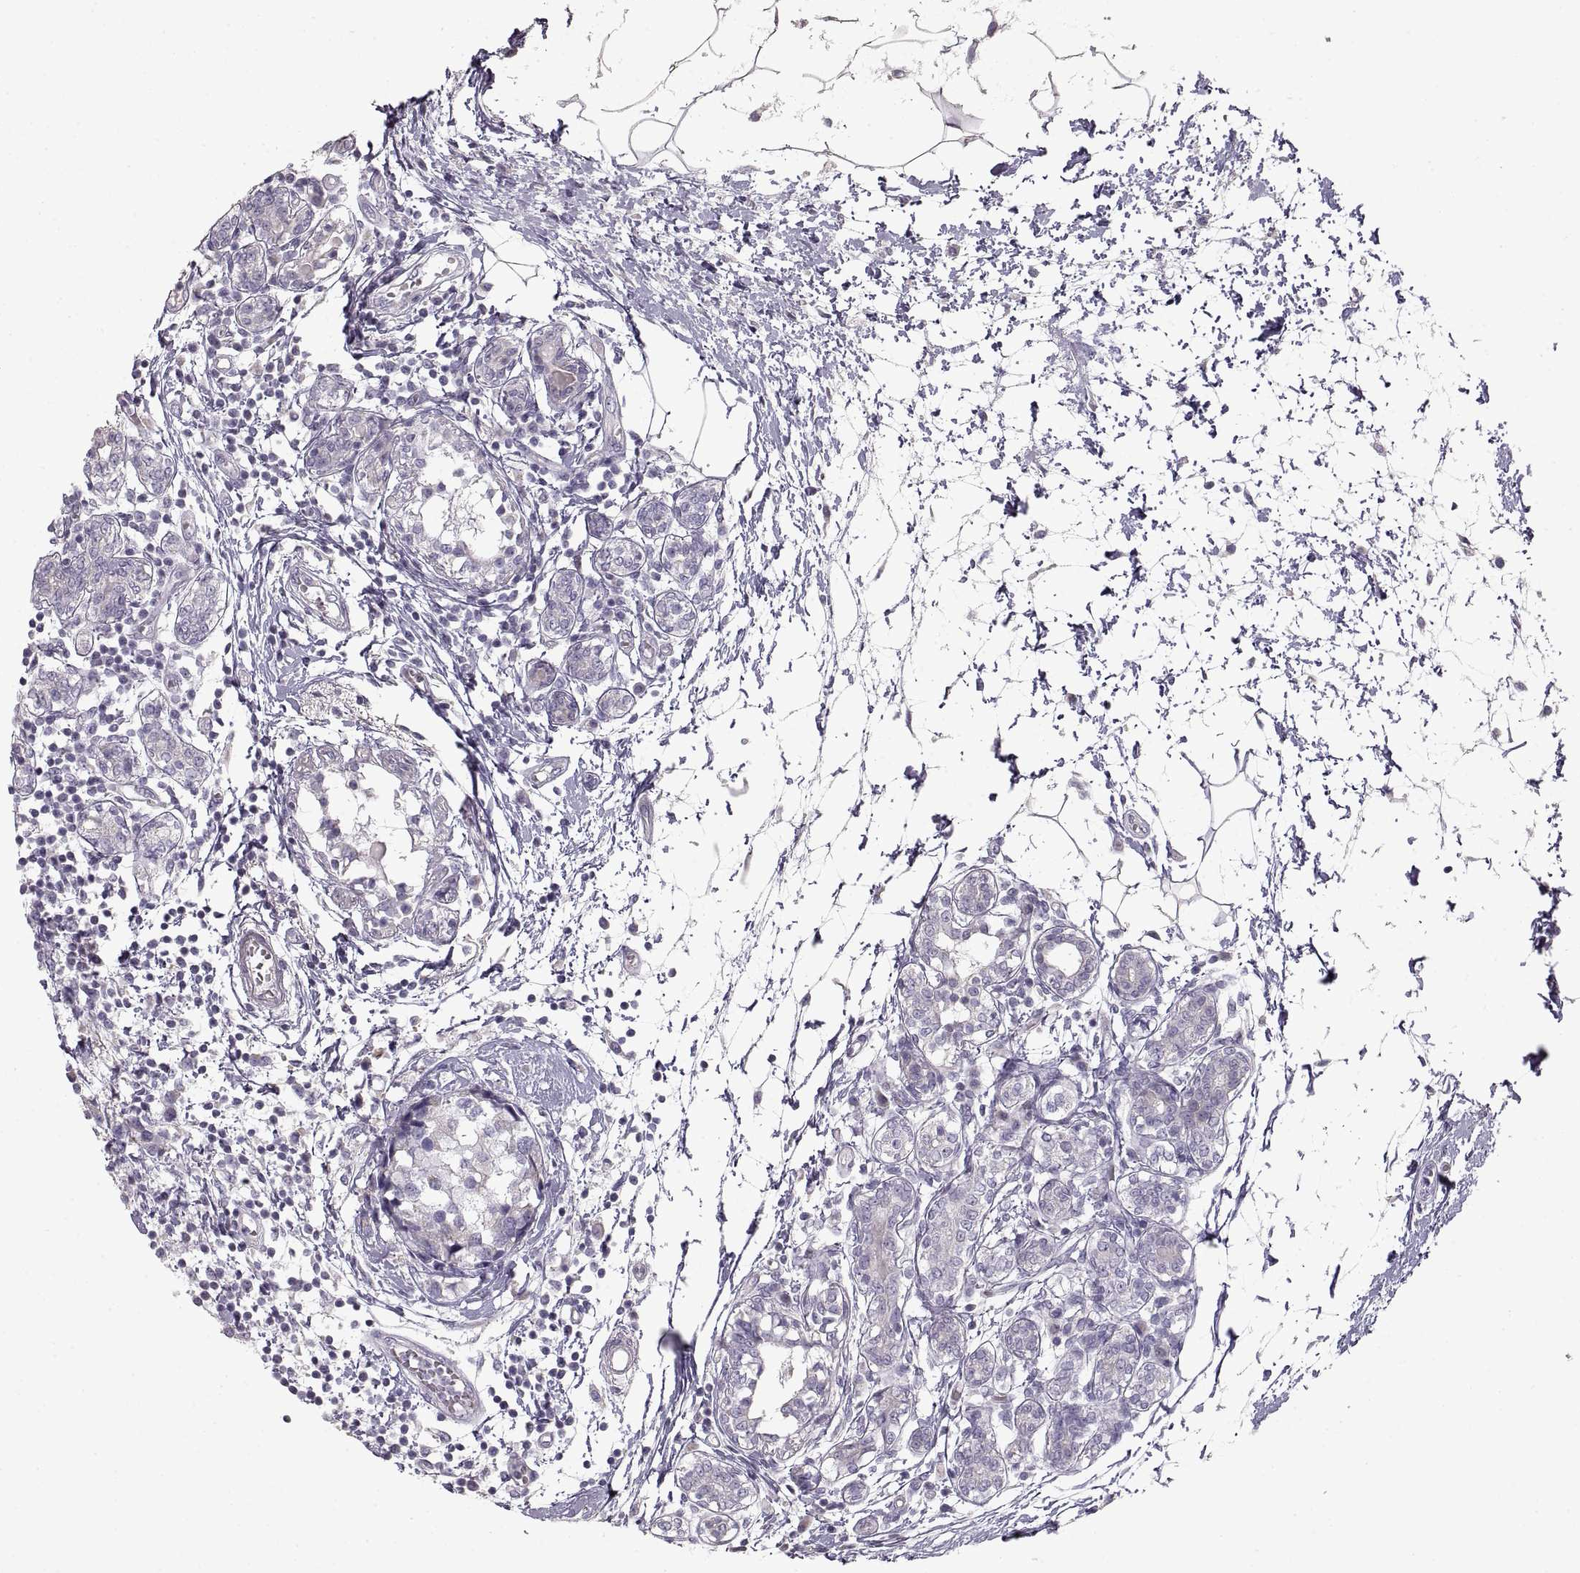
{"staining": {"intensity": "negative", "quantity": "none", "location": "none"}, "tissue": "breast cancer", "cell_type": "Tumor cells", "image_type": "cancer", "snomed": [{"axis": "morphology", "description": "Lobular carcinoma"}, {"axis": "topography", "description": "Breast"}], "caption": "High power microscopy photomicrograph of an immunohistochemistry image of breast cancer (lobular carcinoma), revealing no significant staining in tumor cells.", "gene": "ZP3", "patient": {"sex": "female", "age": 59}}